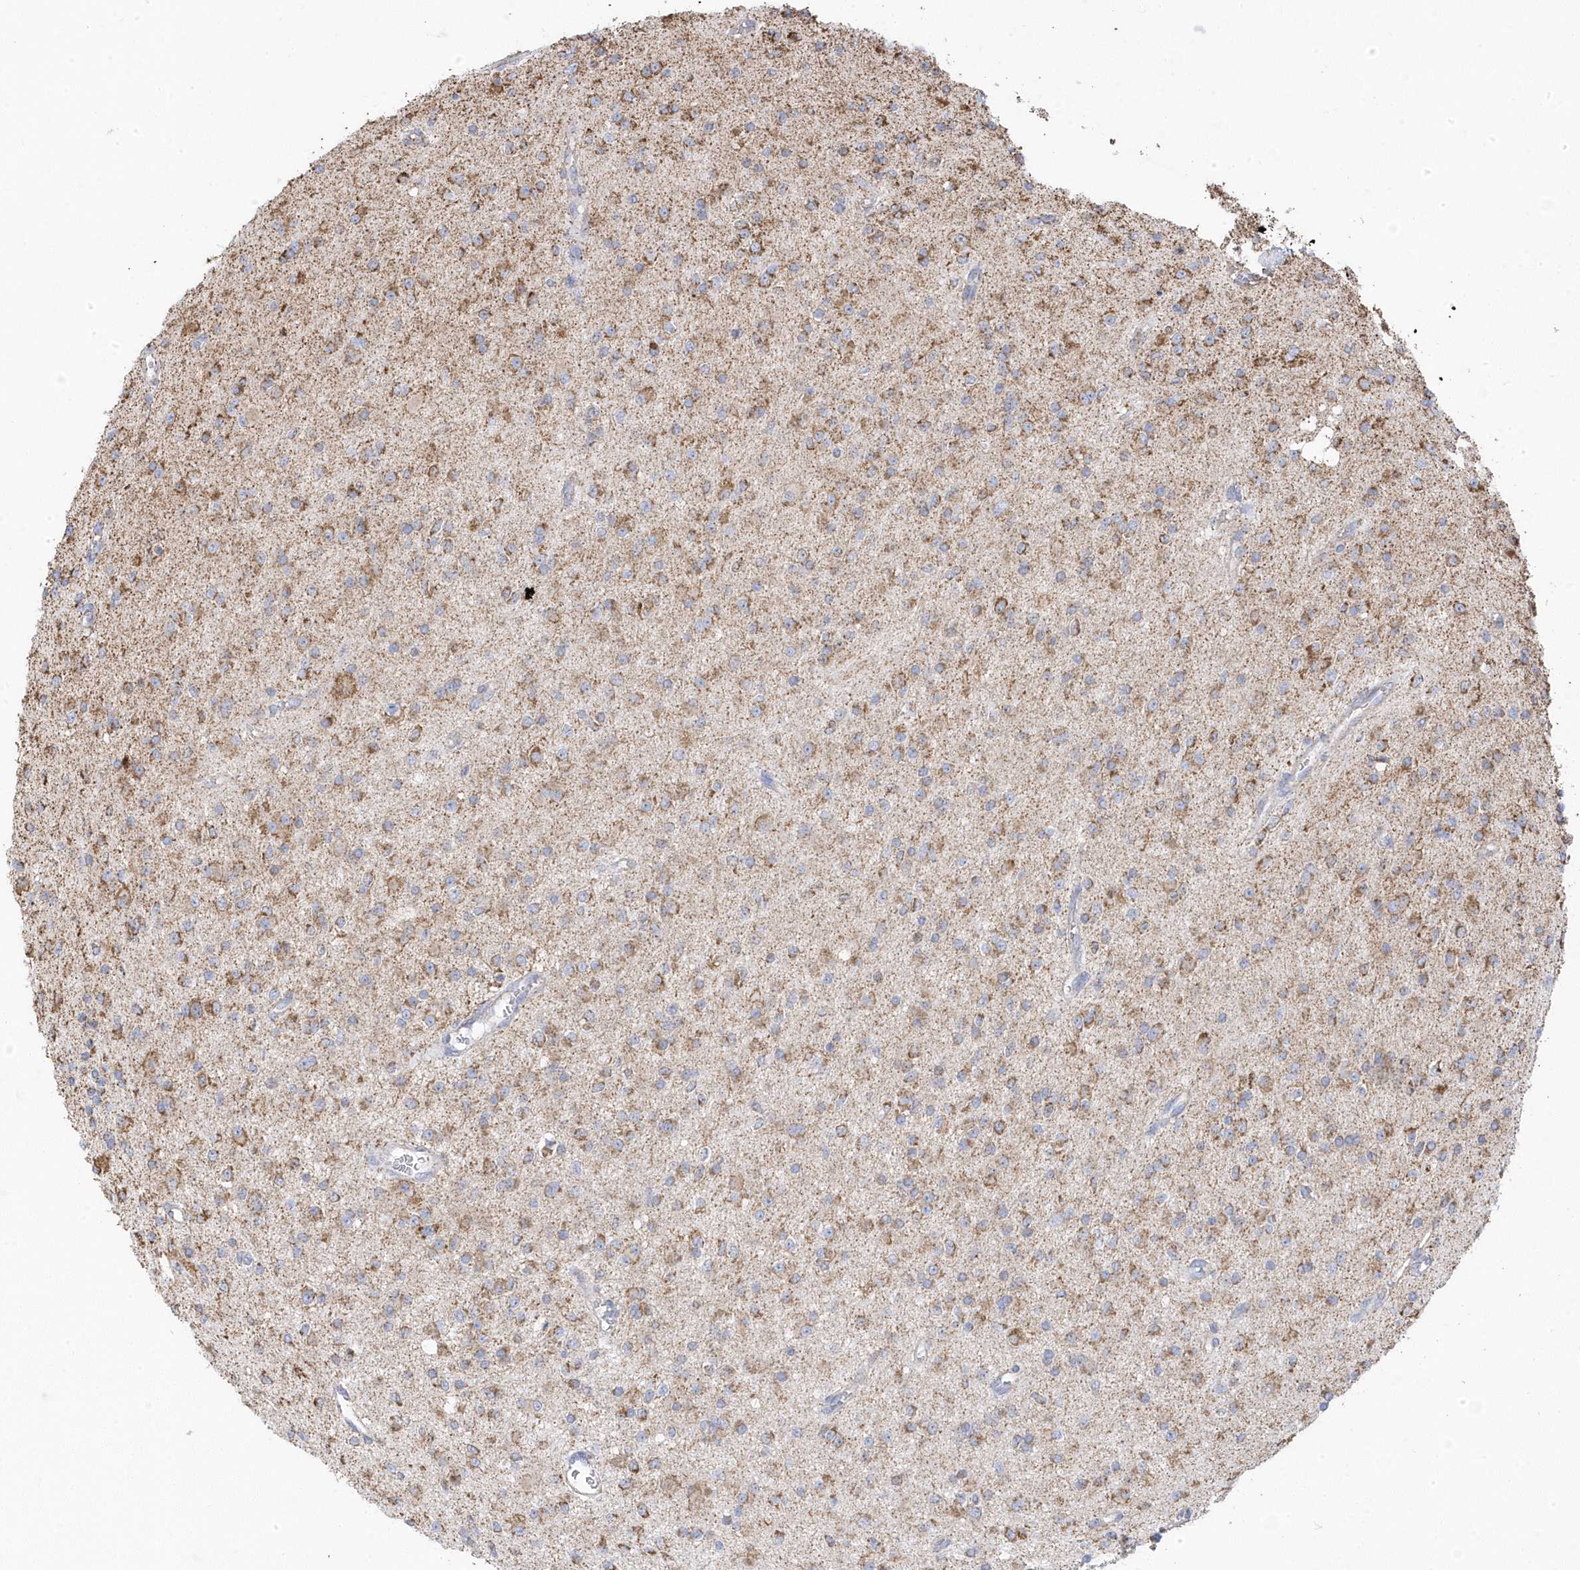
{"staining": {"intensity": "moderate", "quantity": "25%-75%", "location": "cytoplasmic/membranous"}, "tissue": "glioma", "cell_type": "Tumor cells", "image_type": "cancer", "snomed": [{"axis": "morphology", "description": "Glioma, malignant, High grade"}, {"axis": "topography", "description": "Brain"}], "caption": "IHC micrograph of neoplastic tissue: human glioma stained using immunohistochemistry (IHC) reveals medium levels of moderate protein expression localized specifically in the cytoplasmic/membranous of tumor cells, appearing as a cytoplasmic/membranous brown color.", "gene": "GTPBP8", "patient": {"sex": "male", "age": 34}}